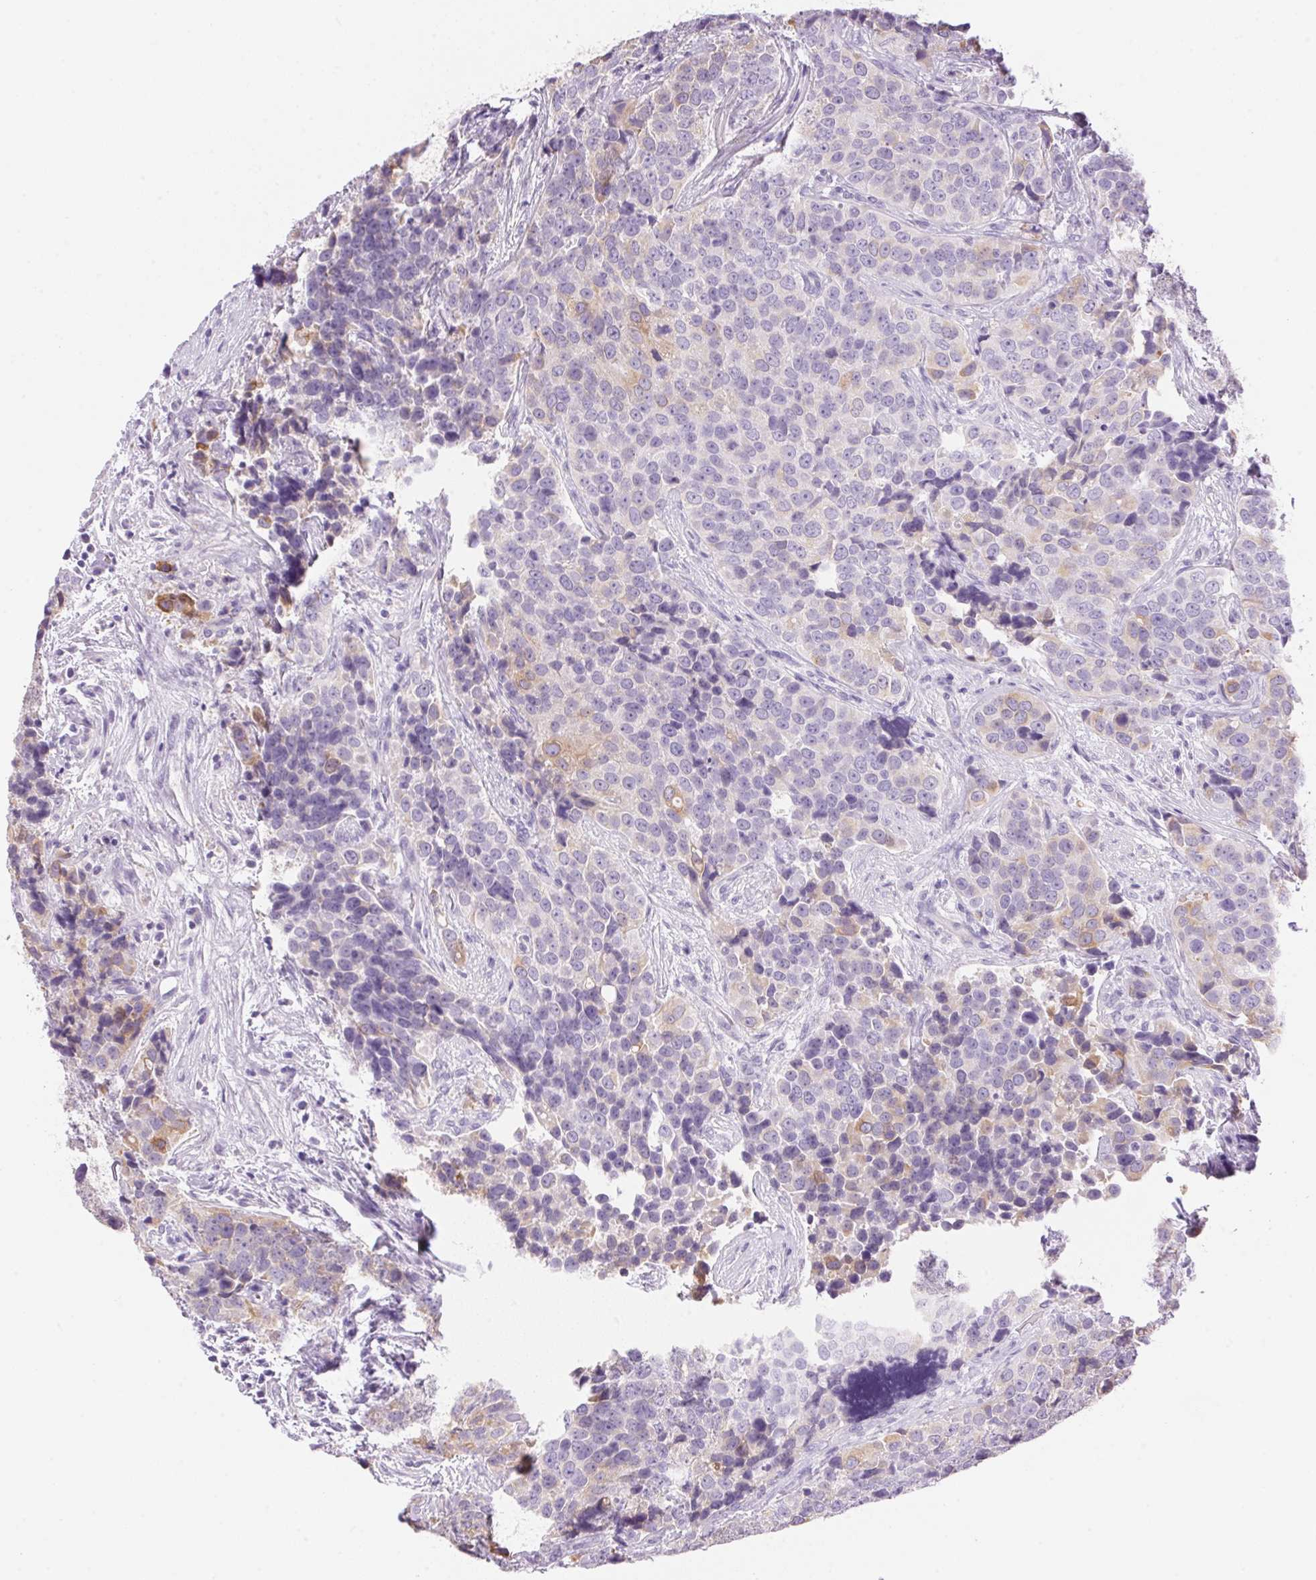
{"staining": {"intensity": "weak", "quantity": "<25%", "location": "cytoplasmic/membranous"}, "tissue": "urothelial cancer", "cell_type": "Tumor cells", "image_type": "cancer", "snomed": [{"axis": "morphology", "description": "Urothelial carcinoma, NOS"}, {"axis": "topography", "description": "Urinary bladder"}], "caption": "A high-resolution micrograph shows immunohistochemistry staining of urothelial cancer, which displays no significant staining in tumor cells. (Brightfield microscopy of DAB IHC at high magnification).", "gene": "DHCR24", "patient": {"sex": "male", "age": 52}}